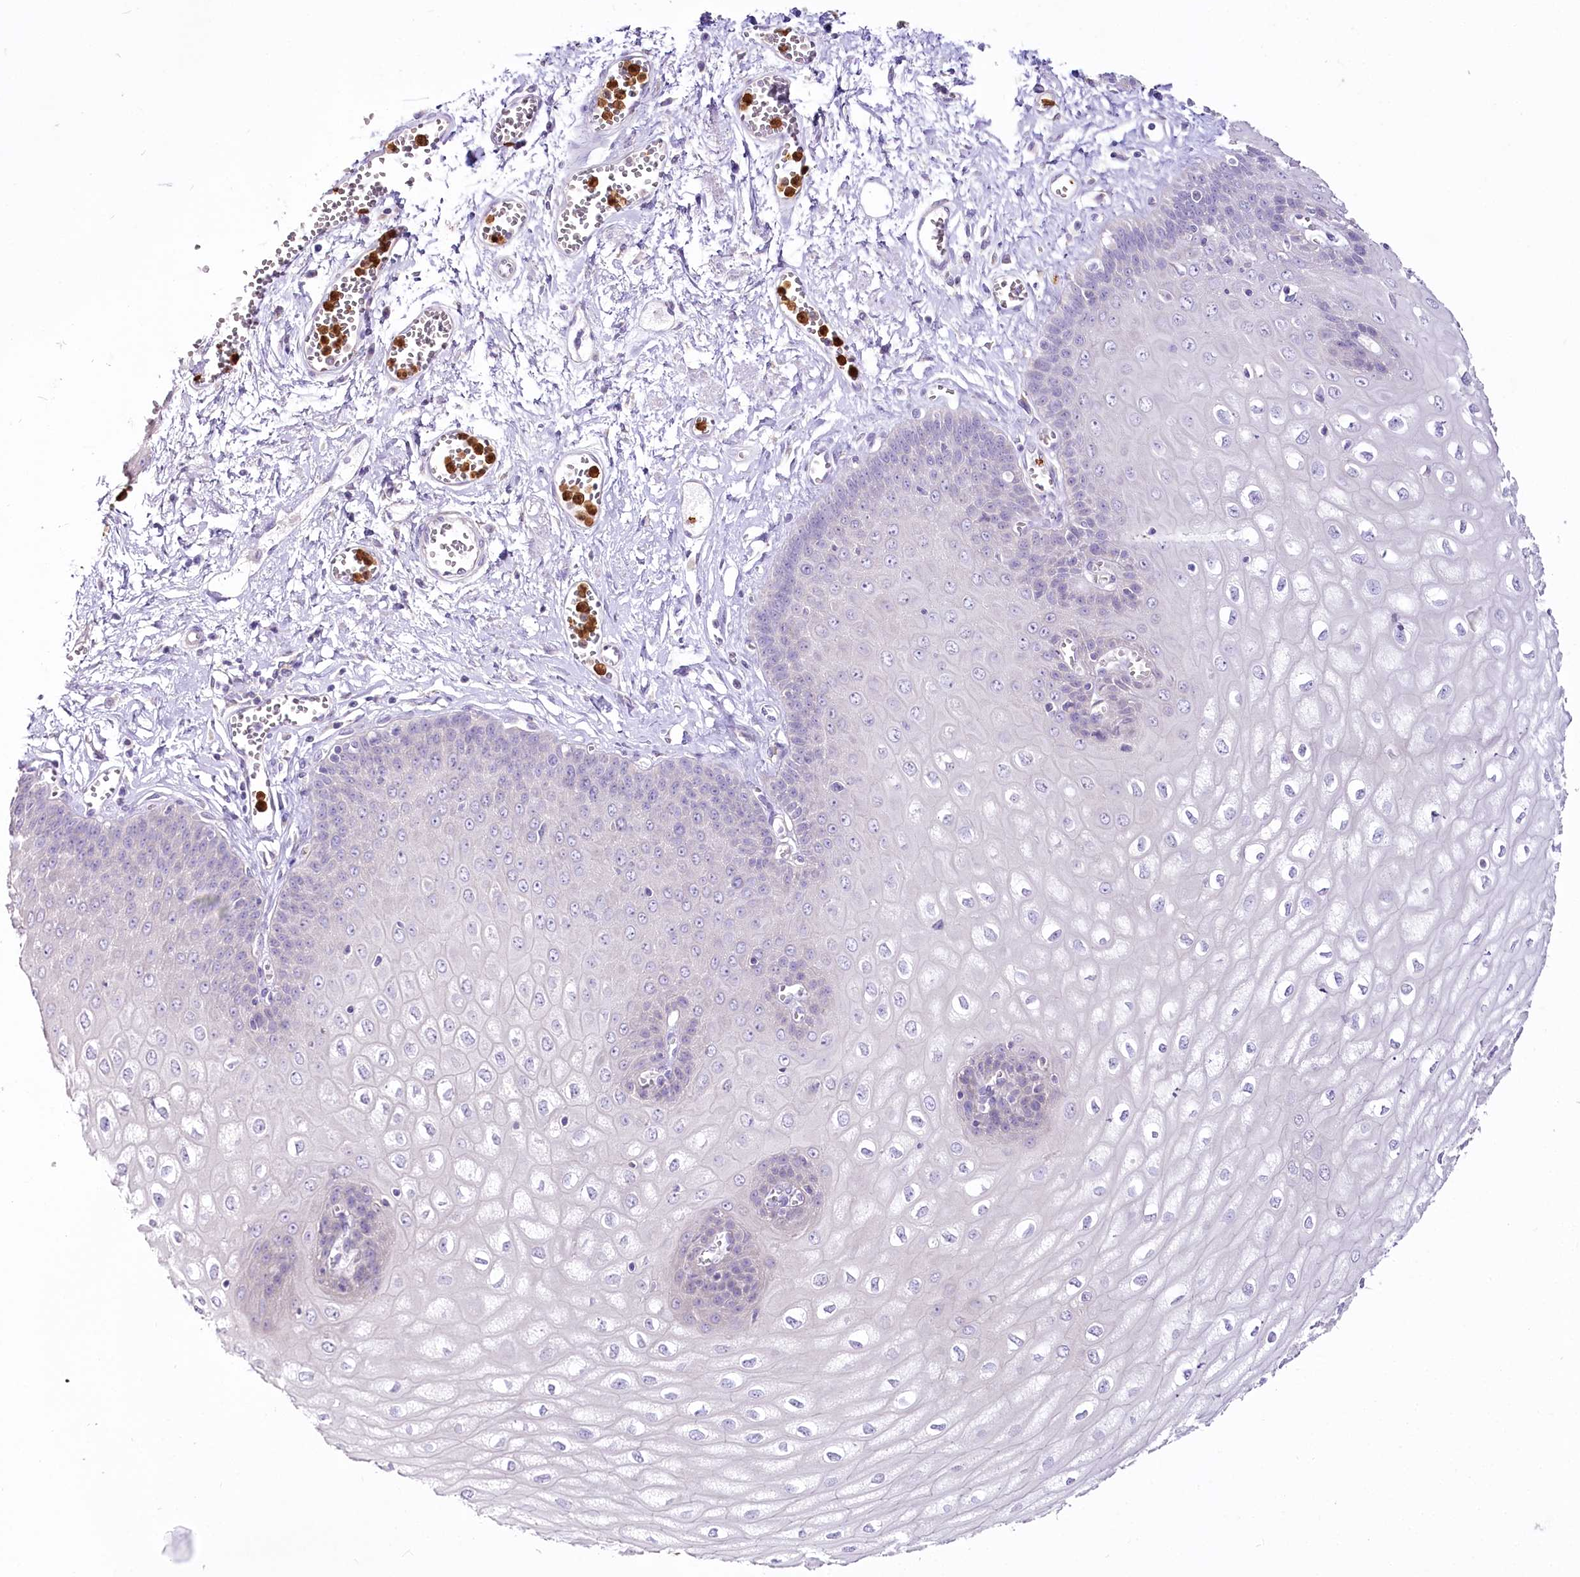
{"staining": {"intensity": "negative", "quantity": "none", "location": "none"}, "tissue": "esophagus", "cell_type": "Squamous epithelial cells", "image_type": "normal", "snomed": [{"axis": "morphology", "description": "Normal tissue, NOS"}, {"axis": "topography", "description": "Esophagus"}], "caption": "The histopathology image exhibits no significant staining in squamous epithelial cells of esophagus.", "gene": "DPYD", "patient": {"sex": "male", "age": 60}}